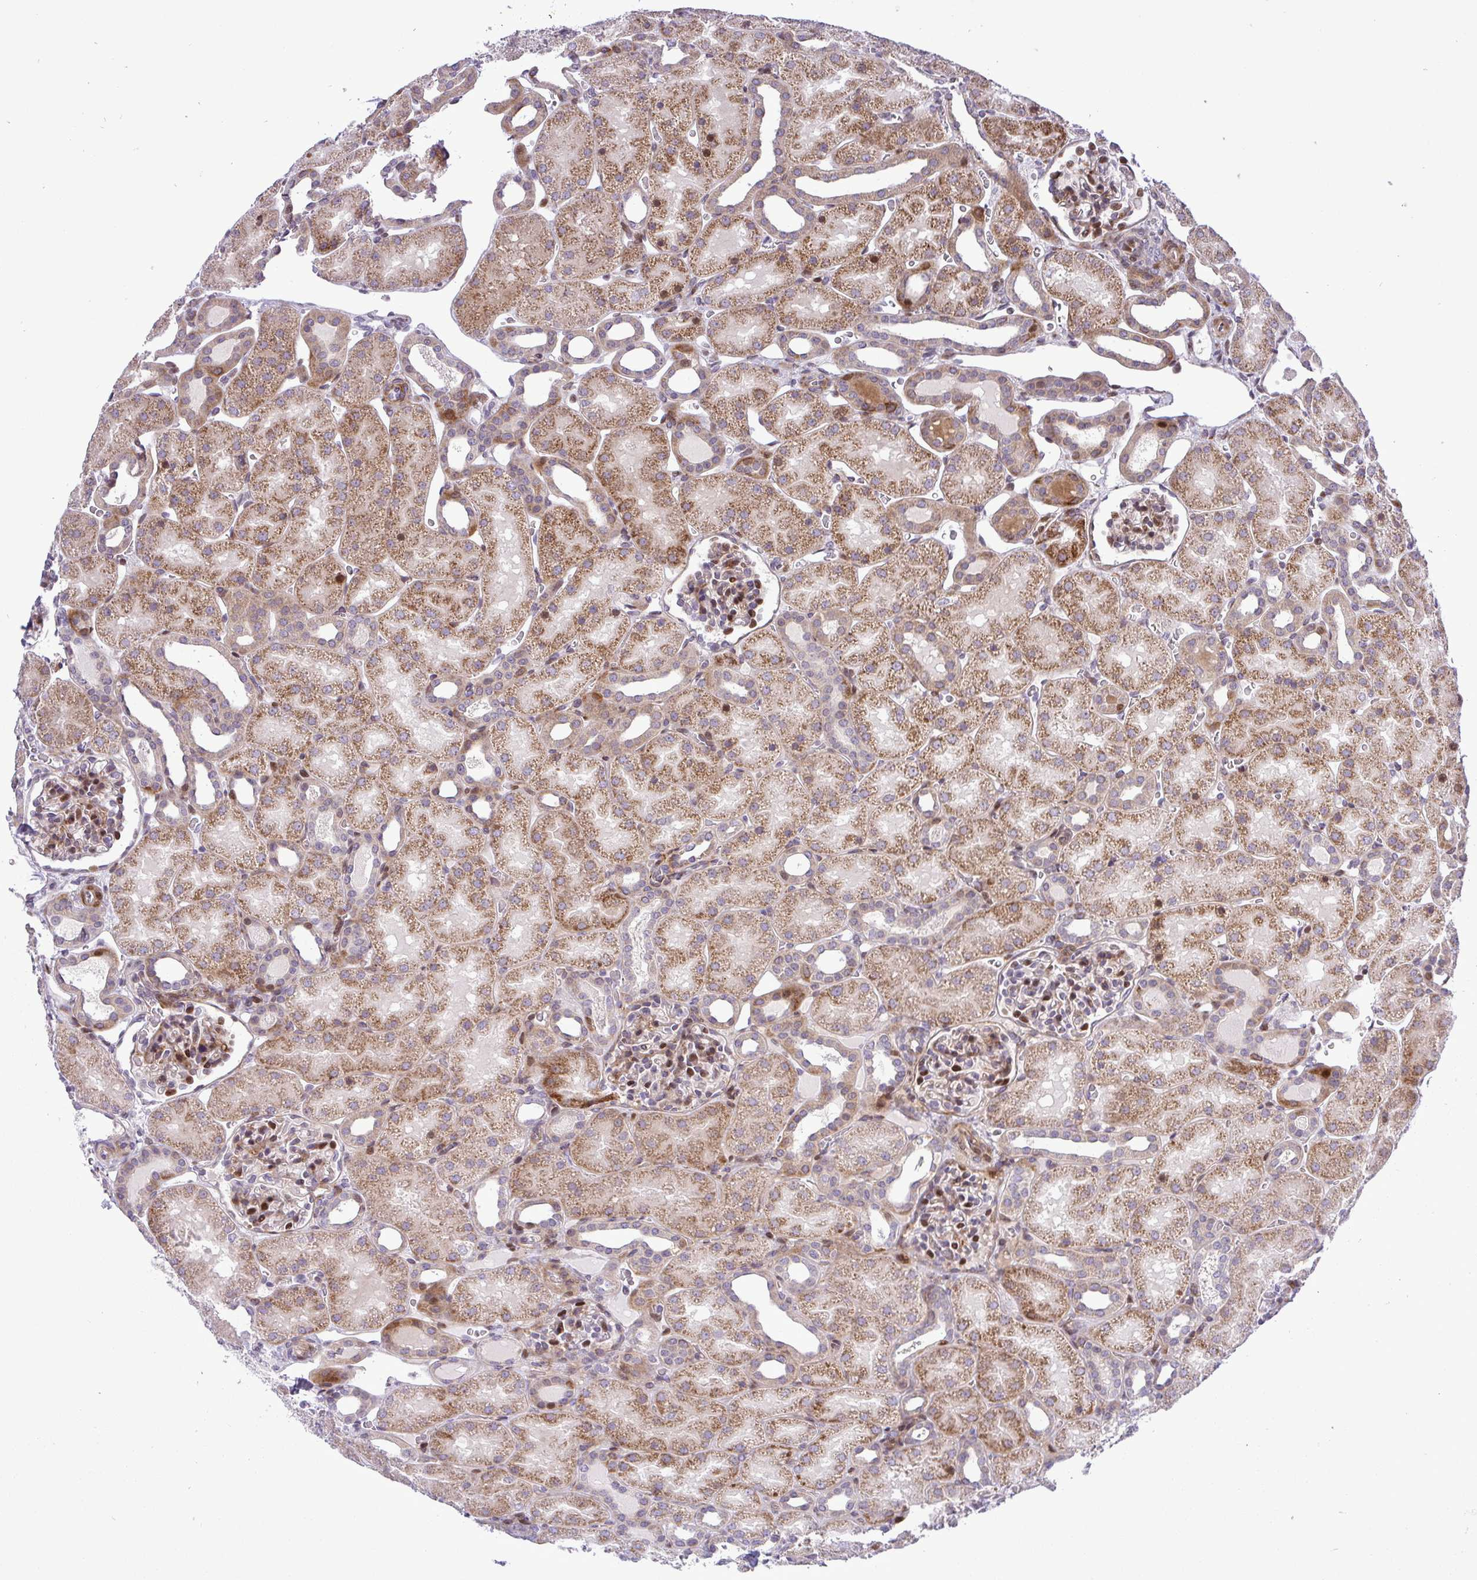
{"staining": {"intensity": "moderate", "quantity": "25%-75%", "location": "nuclear"}, "tissue": "kidney", "cell_type": "Cells in glomeruli", "image_type": "normal", "snomed": [{"axis": "morphology", "description": "Normal tissue, NOS"}, {"axis": "topography", "description": "Kidney"}], "caption": "Kidney stained with DAB immunohistochemistry (IHC) demonstrates medium levels of moderate nuclear positivity in about 25%-75% of cells in glomeruli. The staining is performed using DAB (3,3'-diaminobenzidine) brown chromogen to label protein expression. The nuclei are counter-stained blue using hematoxylin.", "gene": "CASTOR2", "patient": {"sex": "male", "age": 2}}